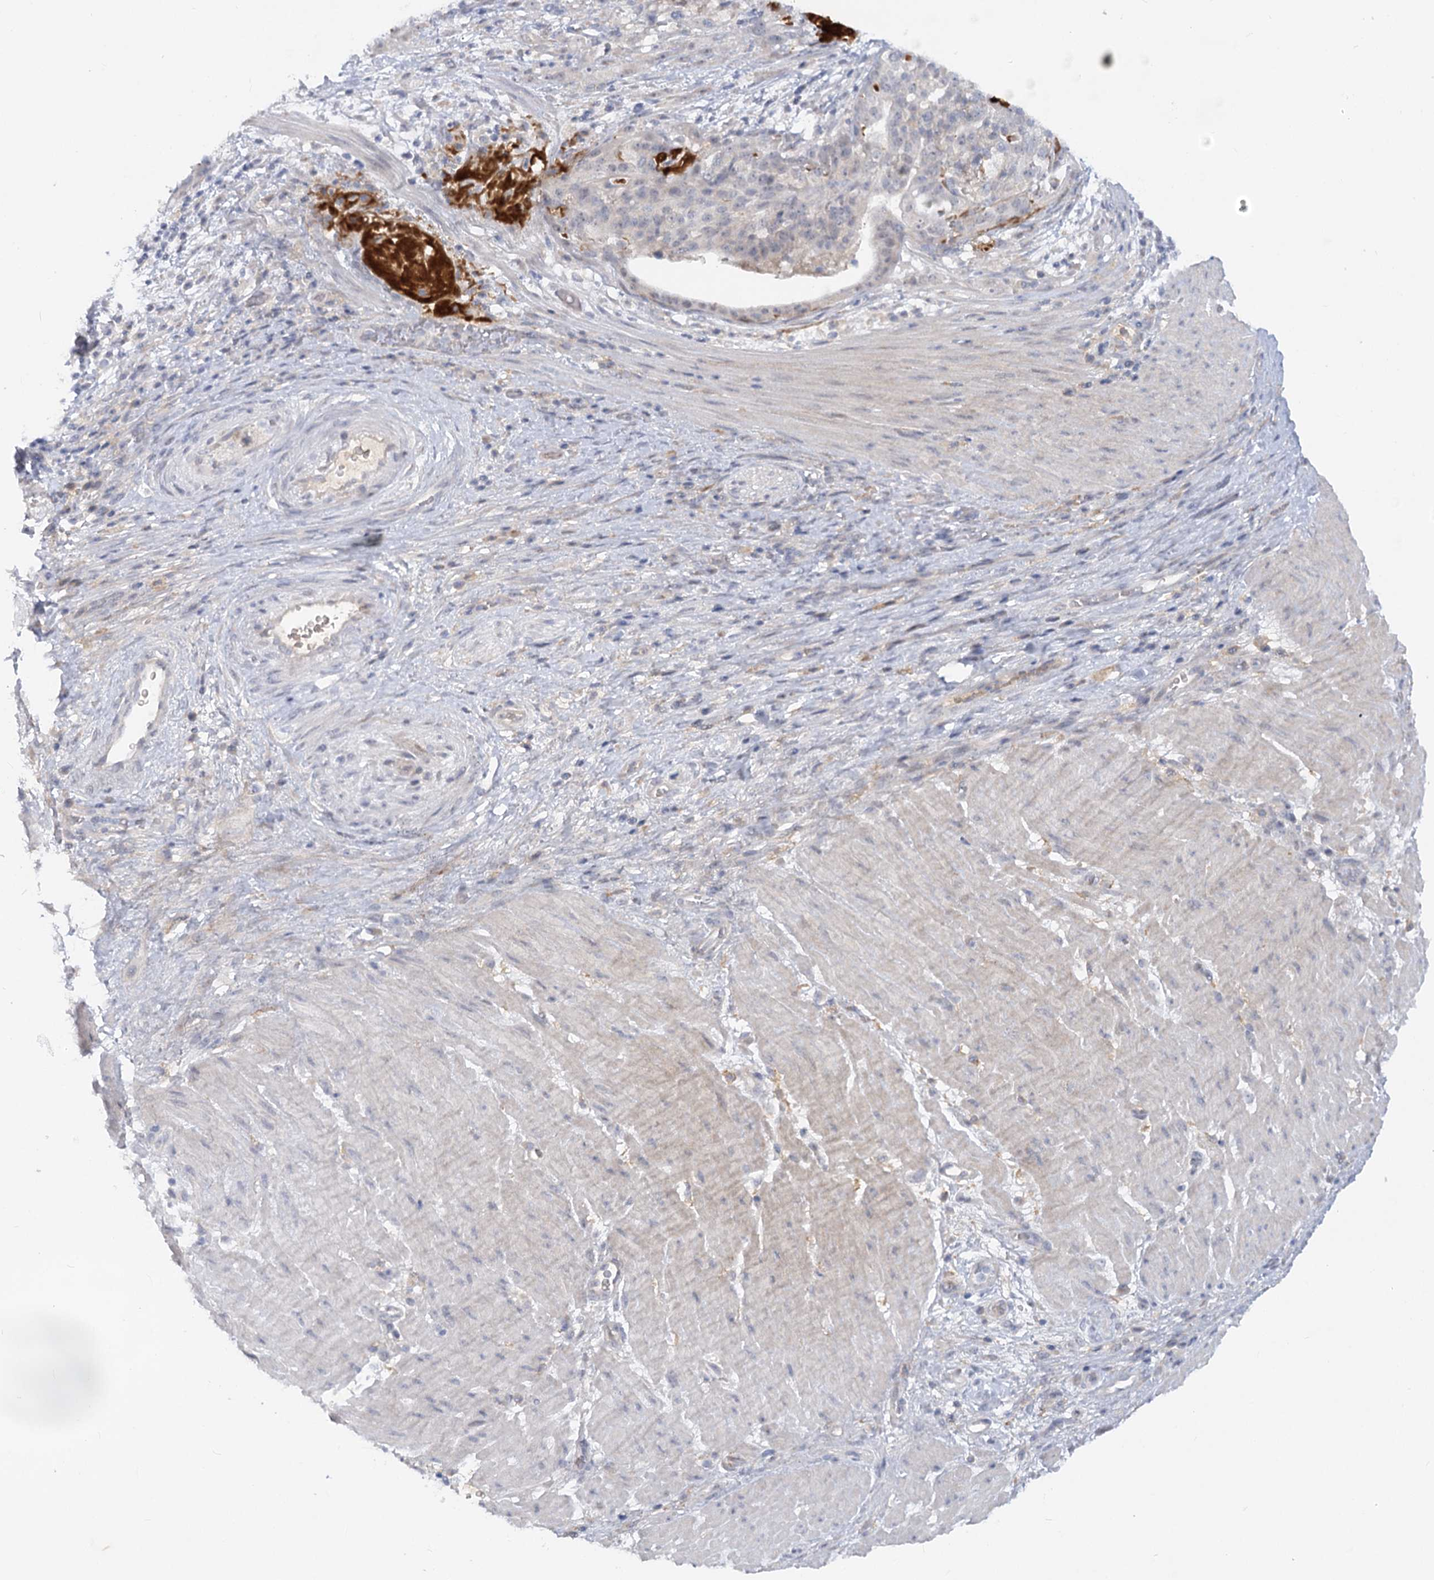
{"staining": {"intensity": "negative", "quantity": "none", "location": "none"}, "tissue": "stomach cancer", "cell_type": "Tumor cells", "image_type": "cancer", "snomed": [{"axis": "morphology", "description": "Adenocarcinoma, NOS"}, {"axis": "topography", "description": "Stomach"}], "caption": "Protein analysis of stomach adenocarcinoma displays no significant expression in tumor cells.", "gene": "EFHC2", "patient": {"sex": "male", "age": 48}}